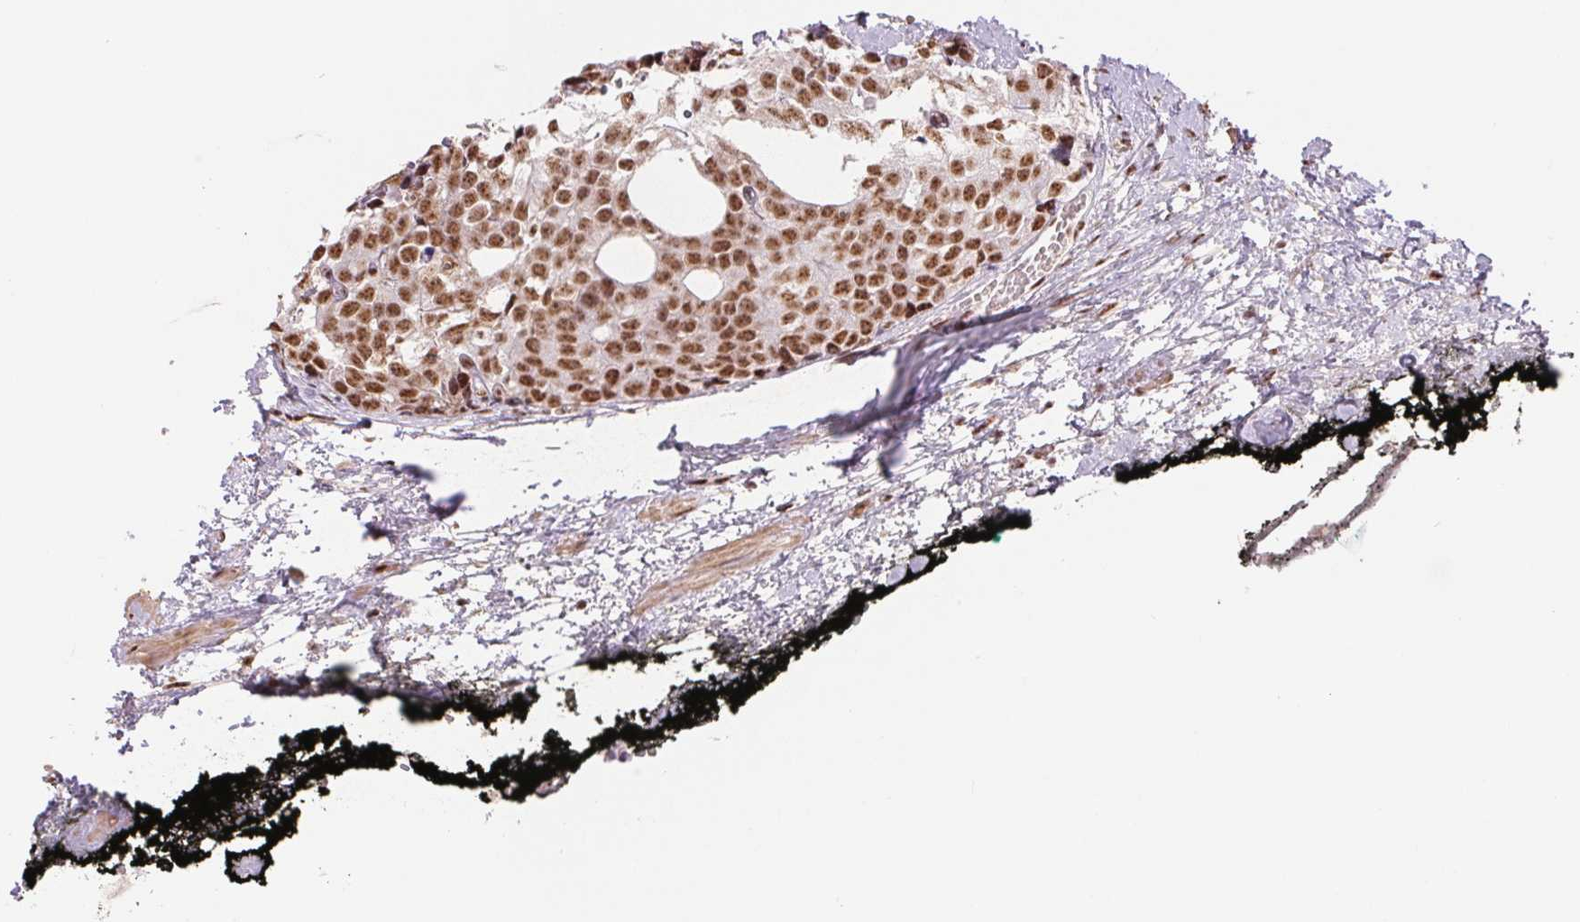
{"staining": {"intensity": "strong", "quantity": ">75%", "location": "nuclear"}, "tissue": "prostate cancer", "cell_type": "Tumor cells", "image_type": "cancer", "snomed": [{"axis": "morphology", "description": "Adenocarcinoma, High grade"}, {"axis": "topography", "description": "Prostate"}], "caption": "Brown immunohistochemical staining in human prostate high-grade adenocarcinoma reveals strong nuclear staining in about >75% of tumor cells.", "gene": "SREK1", "patient": {"sex": "male", "age": 71}}